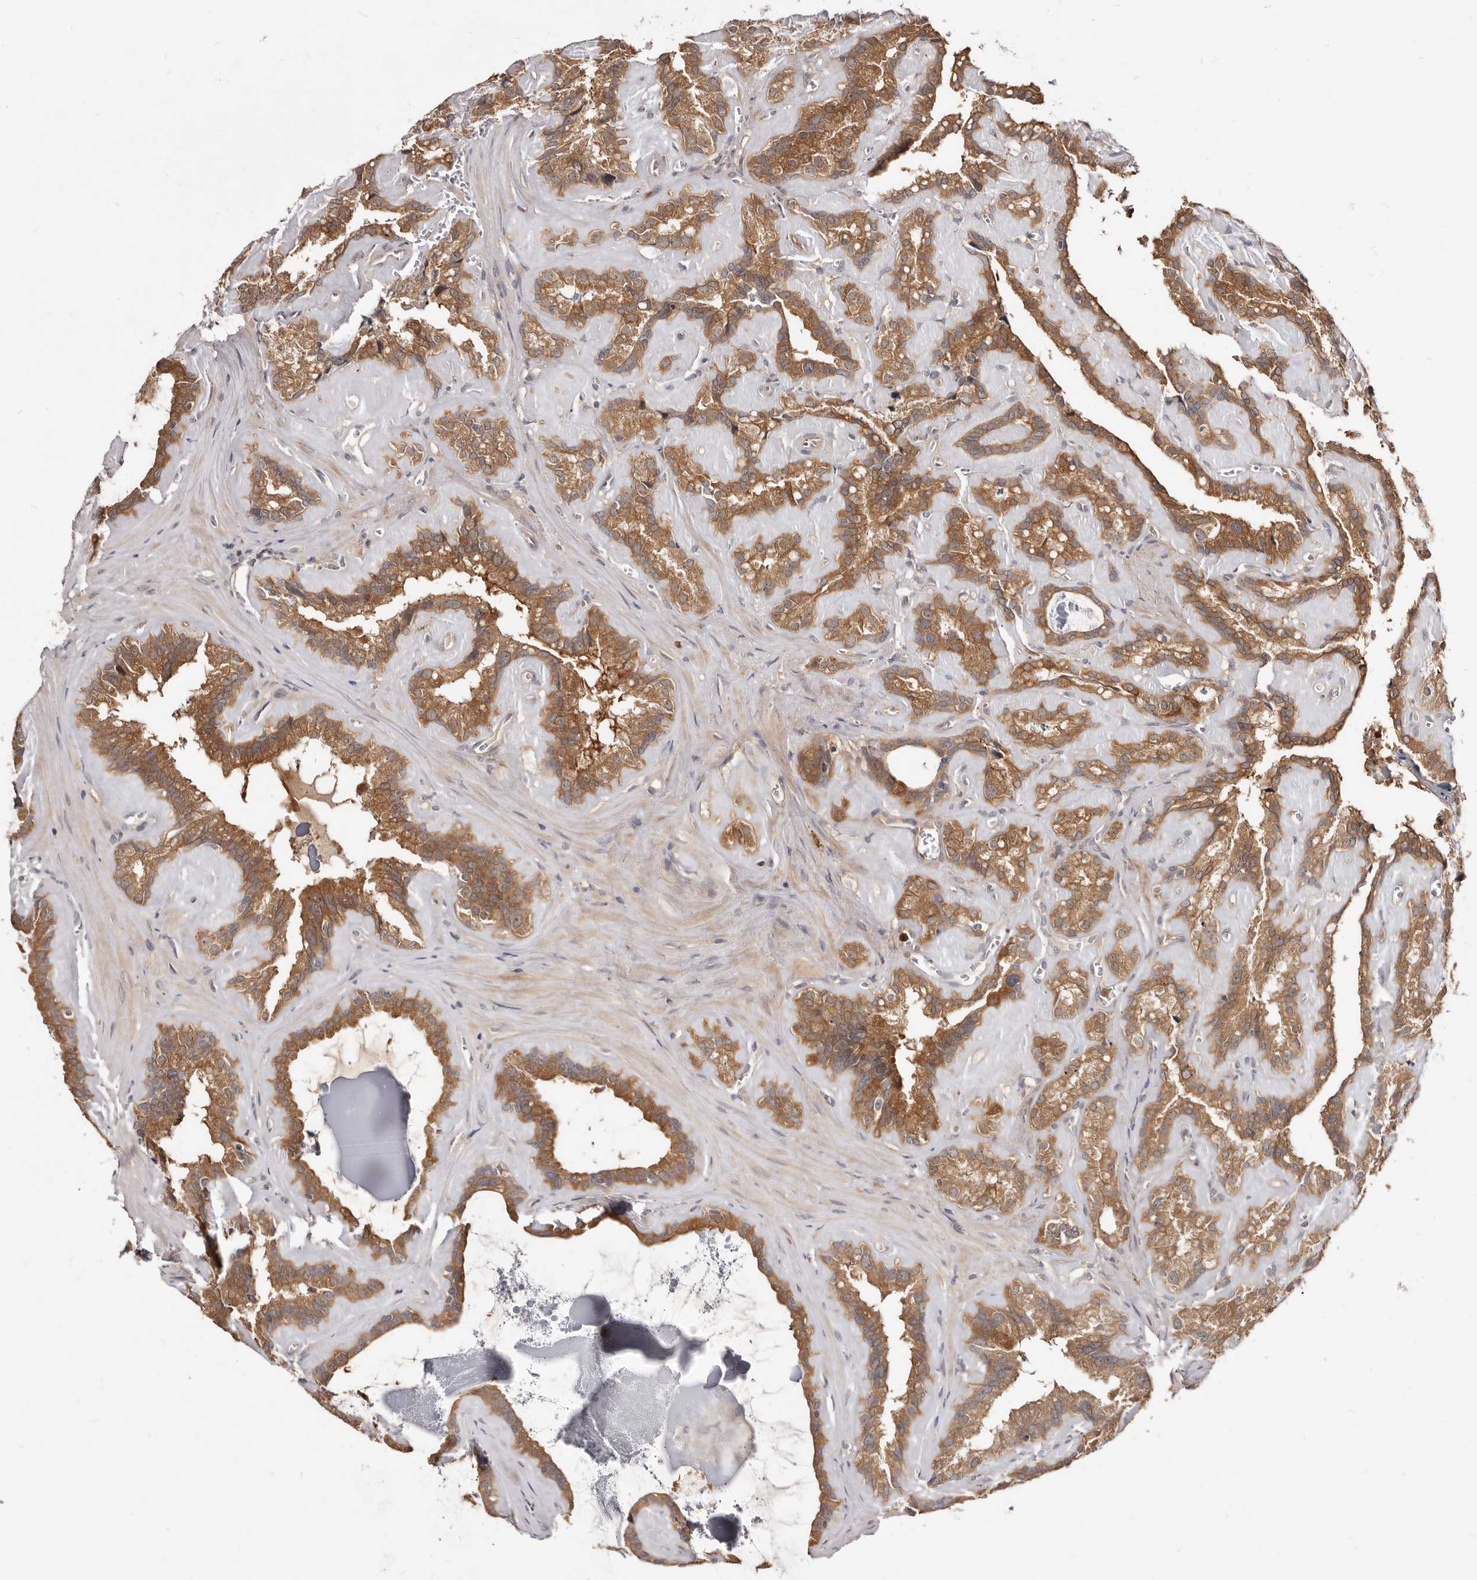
{"staining": {"intensity": "moderate", "quantity": ">75%", "location": "cytoplasmic/membranous"}, "tissue": "seminal vesicle", "cell_type": "Glandular cells", "image_type": "normal", "snomed": [{"axis": "morphology", "description": "Normal tissue, NOS"}, {"axis": "topography", "description": "Prostate"}, {"axis": "topography", "description": "Seminal veicle"}], "caption": "A high-resolution histopathology image shows IHC staining of benign seminal vesicle, which displays moderate cytoplasmic/membranous positivity in about >75% of glandular cells. (Brightfield microscopy of DAB IHC at high magnification).", "gene": "TC2N", "patient": {"sex": "male", "age": 59}}